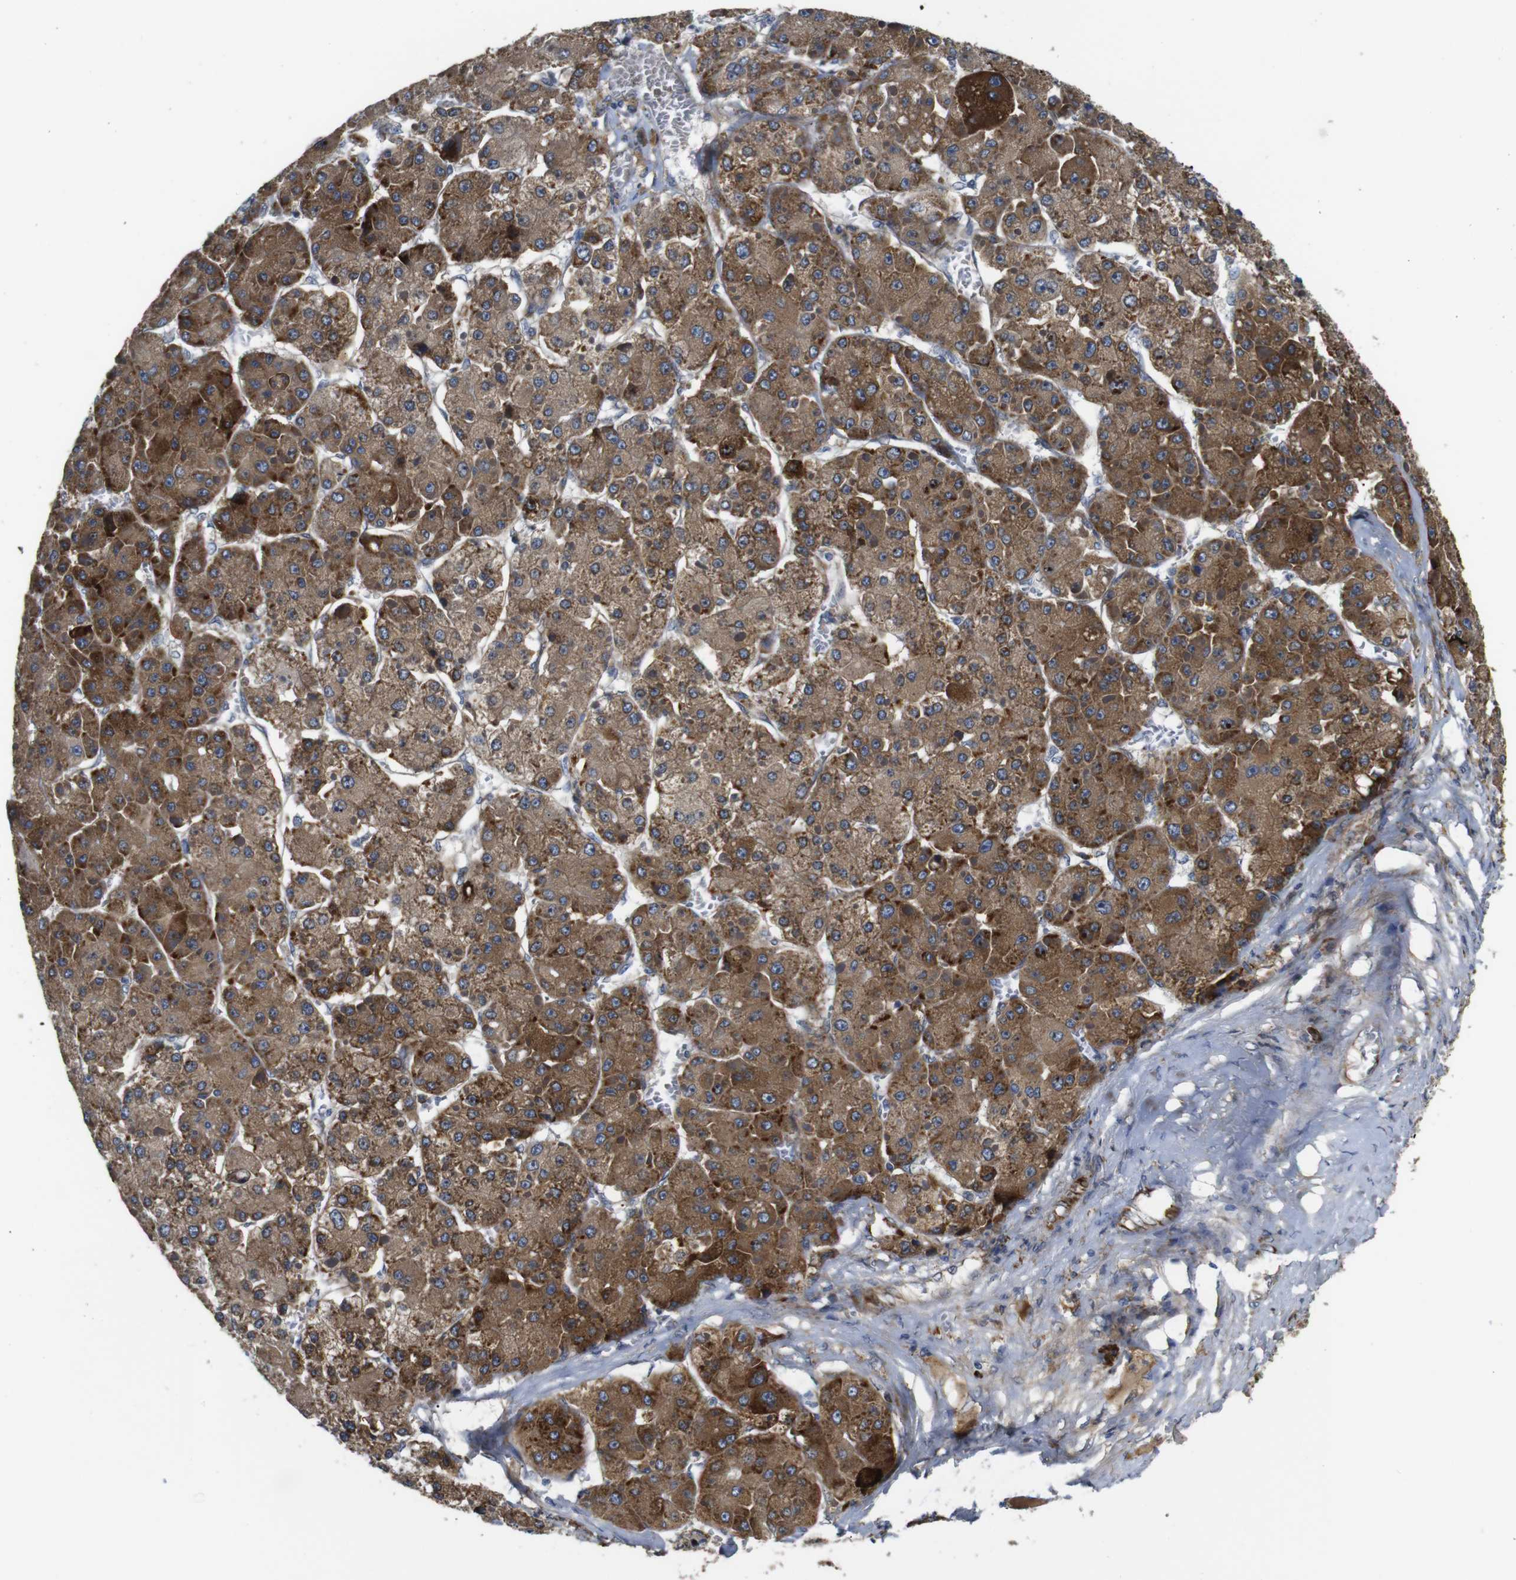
{"staining": {"intensity": "moderate", "quantity": ">75%", "location": "cytoplasmic/membranous"}, "tissue": "liver cancer", "cell_type": "Tumor cells", "image_type": "cancer", "snomed": [{"axis": "morphology", "description": "Carcinoma, Hepatocellular, NOS"}, {"axis": "topography", "description": "Liver"}], "caption": "Liver hepatocellular carcinoma tissue shows moderate cytoplasmic/membranous expression in about >75% of tumor cells, visualized by immunohistochemistry.", "gene": "UBE2G2", "patient": {"sex": "female", "age": 73}}